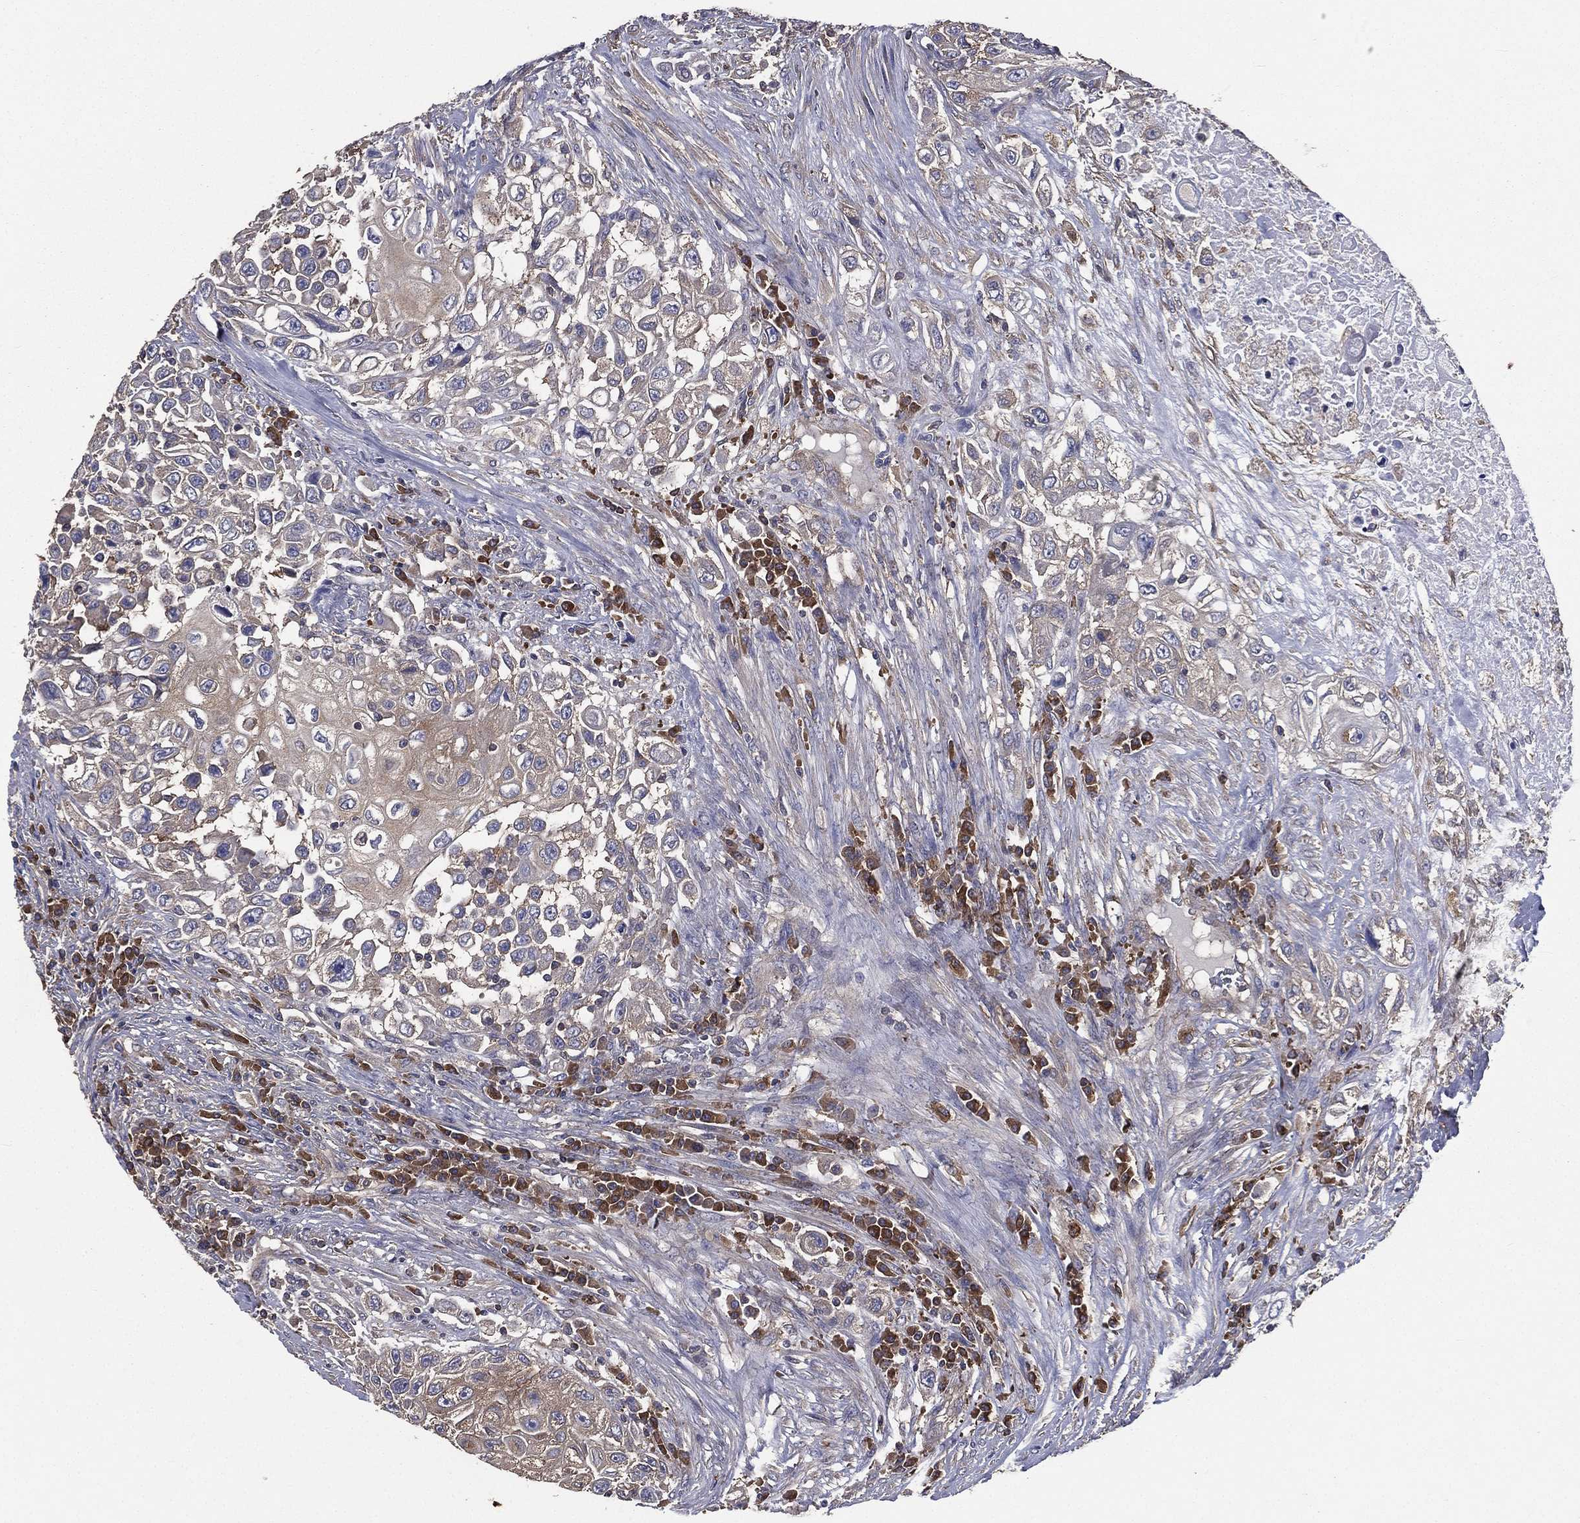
{"staining": {"intensity": "weak", "quantity": "<25%", "location": "cytoplasmic/membranous"}, "tissue": "urothelial cancer", "cell_type": "Tumor cells", "image_type": "cancer", "snomed": [{"axis": "morphology", "description": "Urothelial carcinoma, High grade"}, {"axis": "topography", "description": "Urinary bladder"}], "caption": "Protein analysis of urothelial cancer displays no significant positivity in tumor cells. Brightfield microscopy of immunohistochemistry (IHC) stained with DAB (brown) and hematoxylin (blue), captured at high magnification.", "gene": "SARS1", "patient": {"sex": "female", "age": 56}}